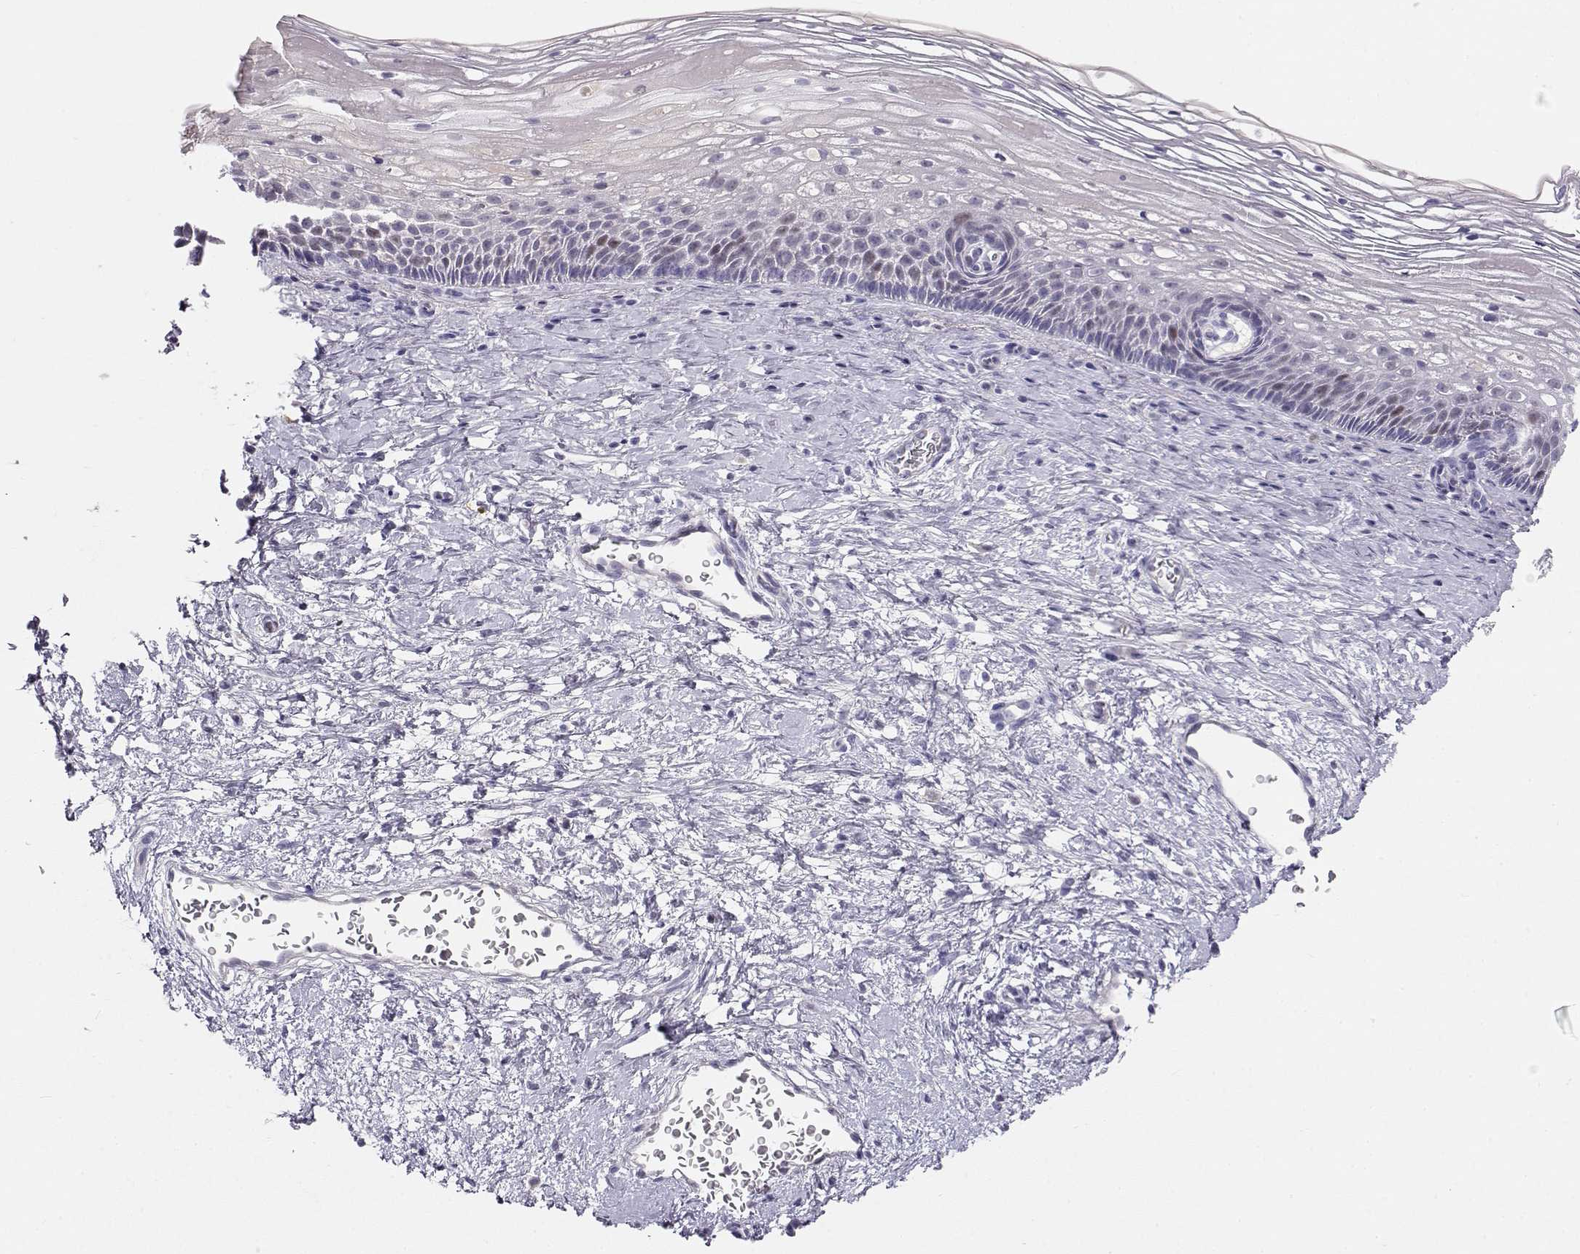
{"staining": {"intensity": "negative", "quantity": "none", "location": "none"}, "tissue": "cervix", "cell_type": "Glandular cells", "image_type": "normal", "snomed": [{"axis": "morphology", "description": "Normal tissue, NOS"}, {"axis": "topography", "description": "Cervix"}], "caption": "Immunohistochemistry micrograph of benign cervix: cervix stained with DAB reveals no significant protein expression in glandular cells. (DAB (3,3'-diaminobenzidine) immunohistochemistry (IHC) with hematoxylin counter stain).", "gene": "OPN5", "patient": {"sex": "female", "age": 34}}